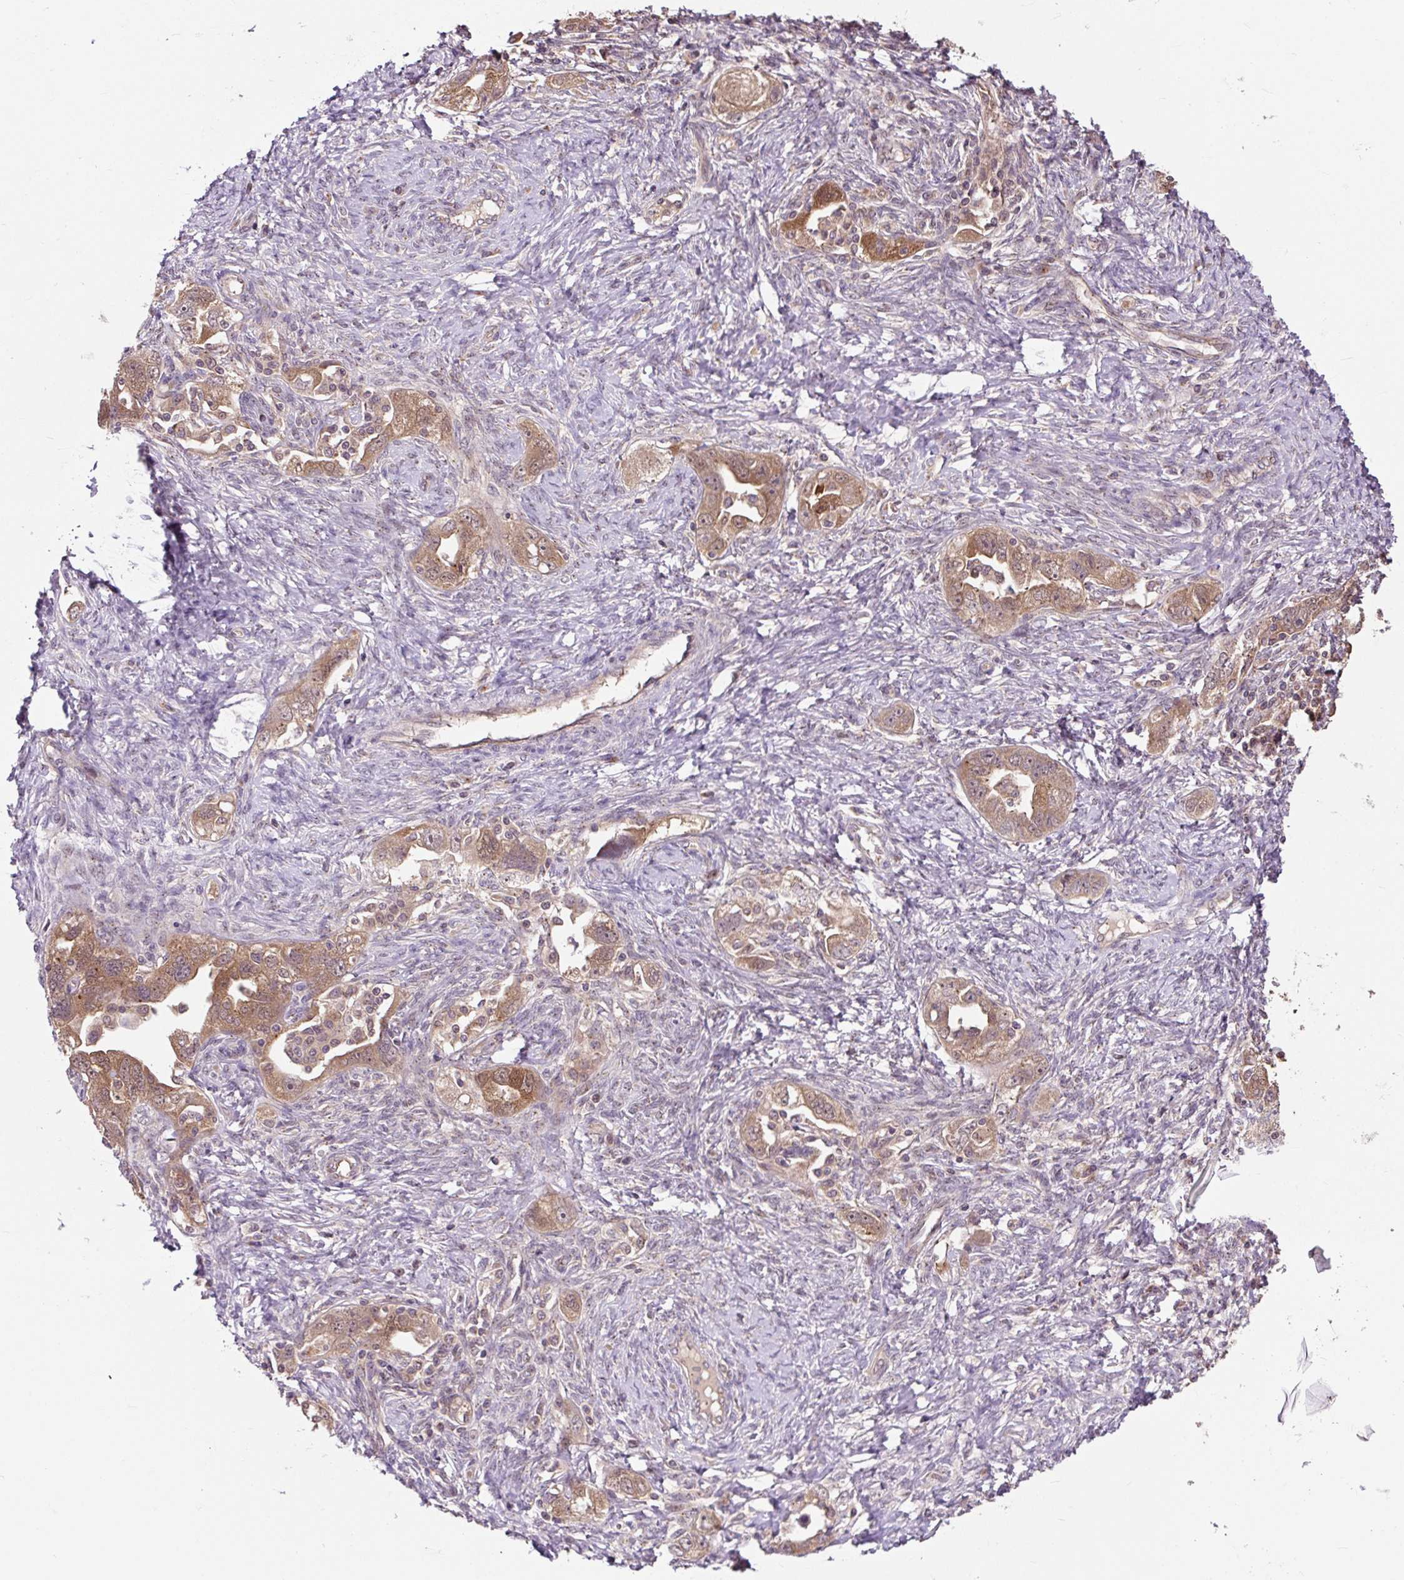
{"staining": {"intensity": "moderate", "quantity": ">75%", "location": "cytoplasmic/membranous"}, "tissue": "ovarian cancer", "cell_type": "Tumor cells", "image_type": "cancer", "snomed": [{"axis": "morphology", "description": "Carcinoma, NOS"}, {"axis": "morphology", "description": "Cystadenocarcinoma, serous, NOS"}, {"axis": "topography", "description": "Ovary"}], "caption": "Protein staining displays moderate cytoplasmic/membranous positivity in approximately >75% of tumor cells in ovarian cancer (carcinoma). The protein is shown in brown color, while the nuclei are stained blue.", "gene": "MMS19", "patient": {"sex": "female", "age": 69}}